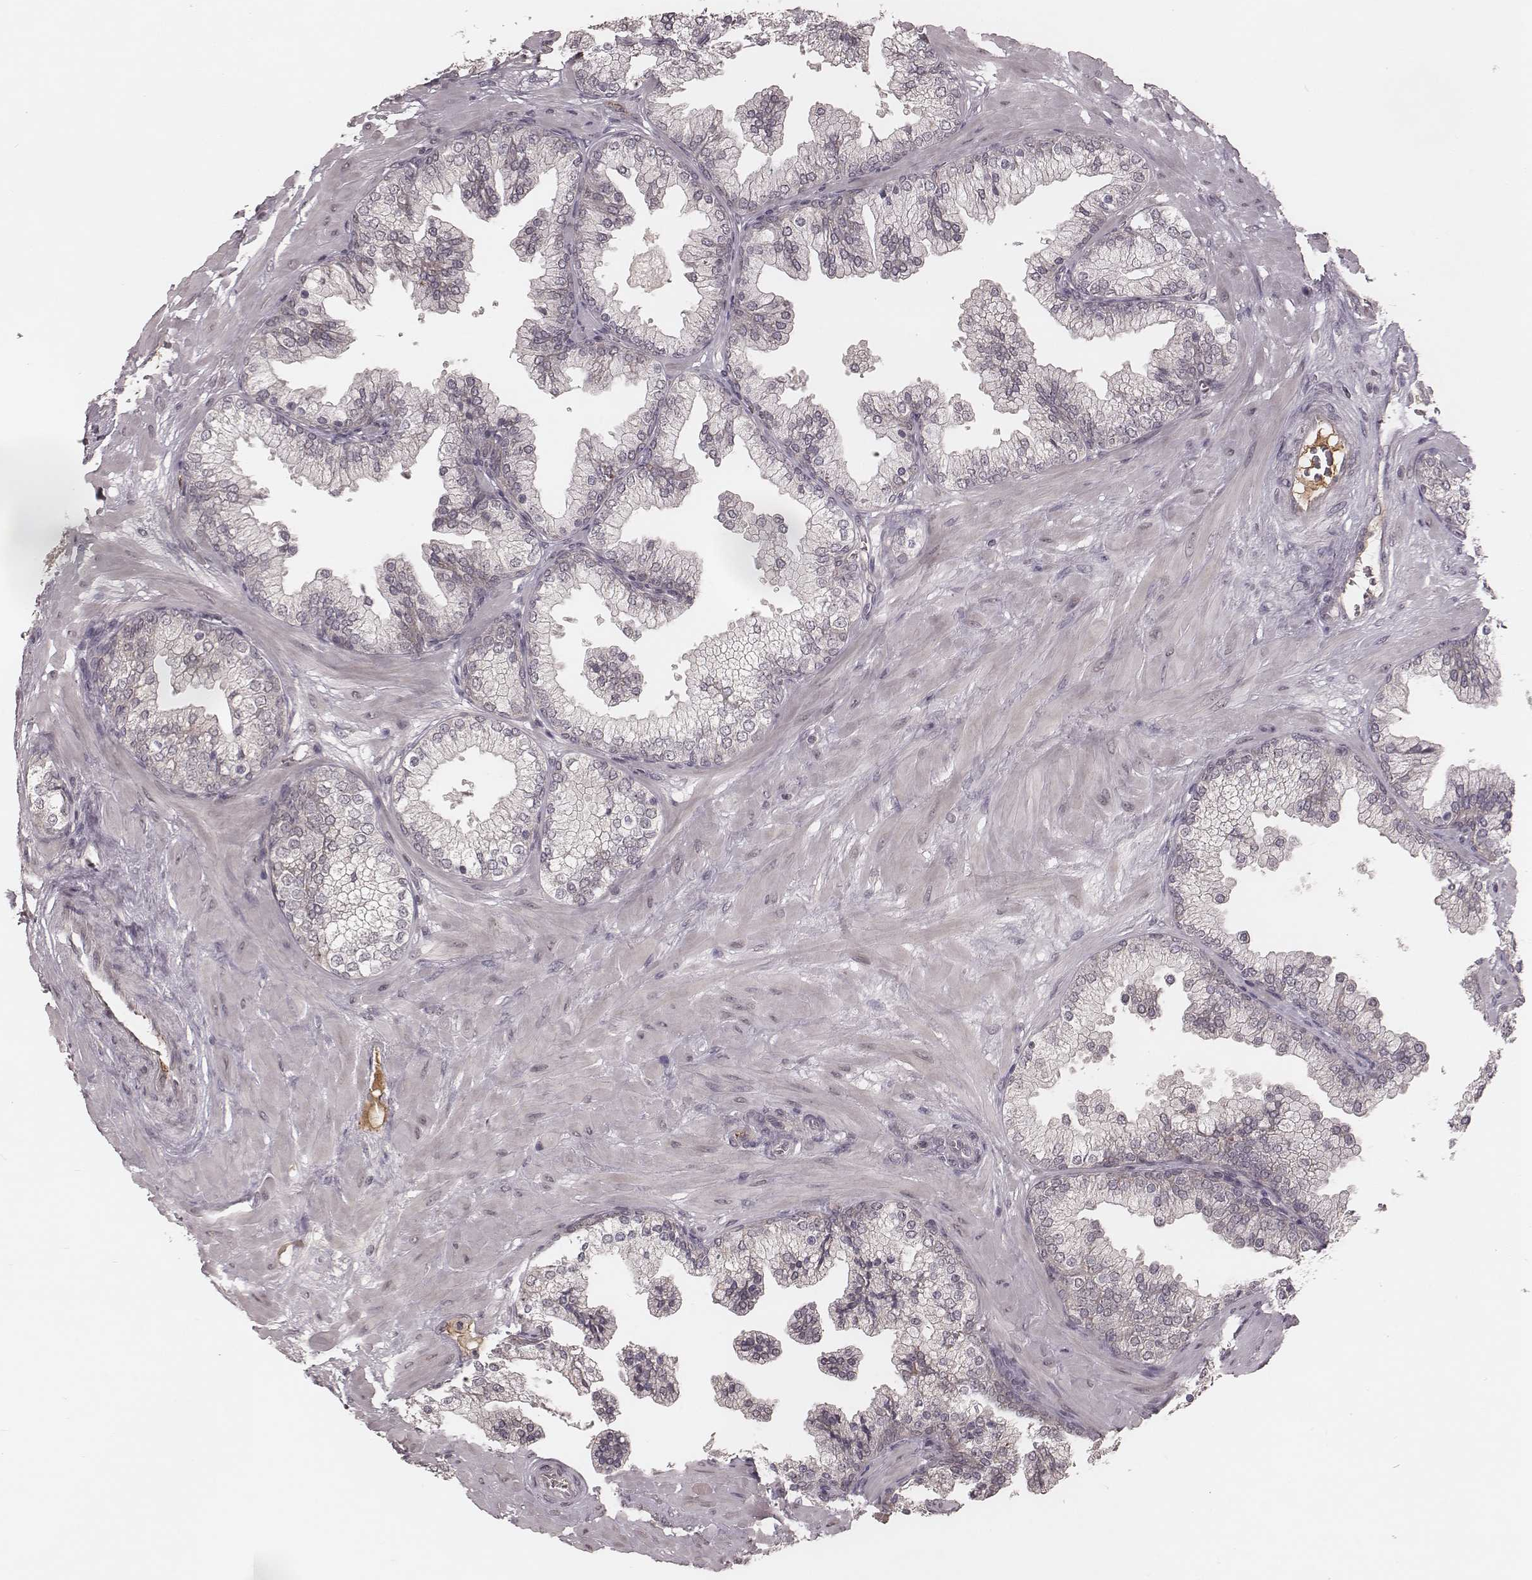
{"staining": {"intensity": "negative", "quantity": "none", "location": "none"}, "tissue": "prostate", "cell_type": "Glandular cells", "image_type": "normal", "snomed": [{"axis": "morphology", "description": "Normal tissue, NOS"}, {"axis": "topography", "description": "Prostate"}, {"axis": "topography", "description": "Peripheral nerve tissue"}], "caption": "This histopathology image is of normal prostate stained with immunohistochemistry (IHC) to label a protein in brown with the nuclei are counter-stained blue. There is no positivity in glandular cells. (DAB (3,3'-diaminobenzidine) IHC visualized using brightfield microscopy, high magnification).", "gene": "IL5", "patient": {"sex": "male", "age": 61}}